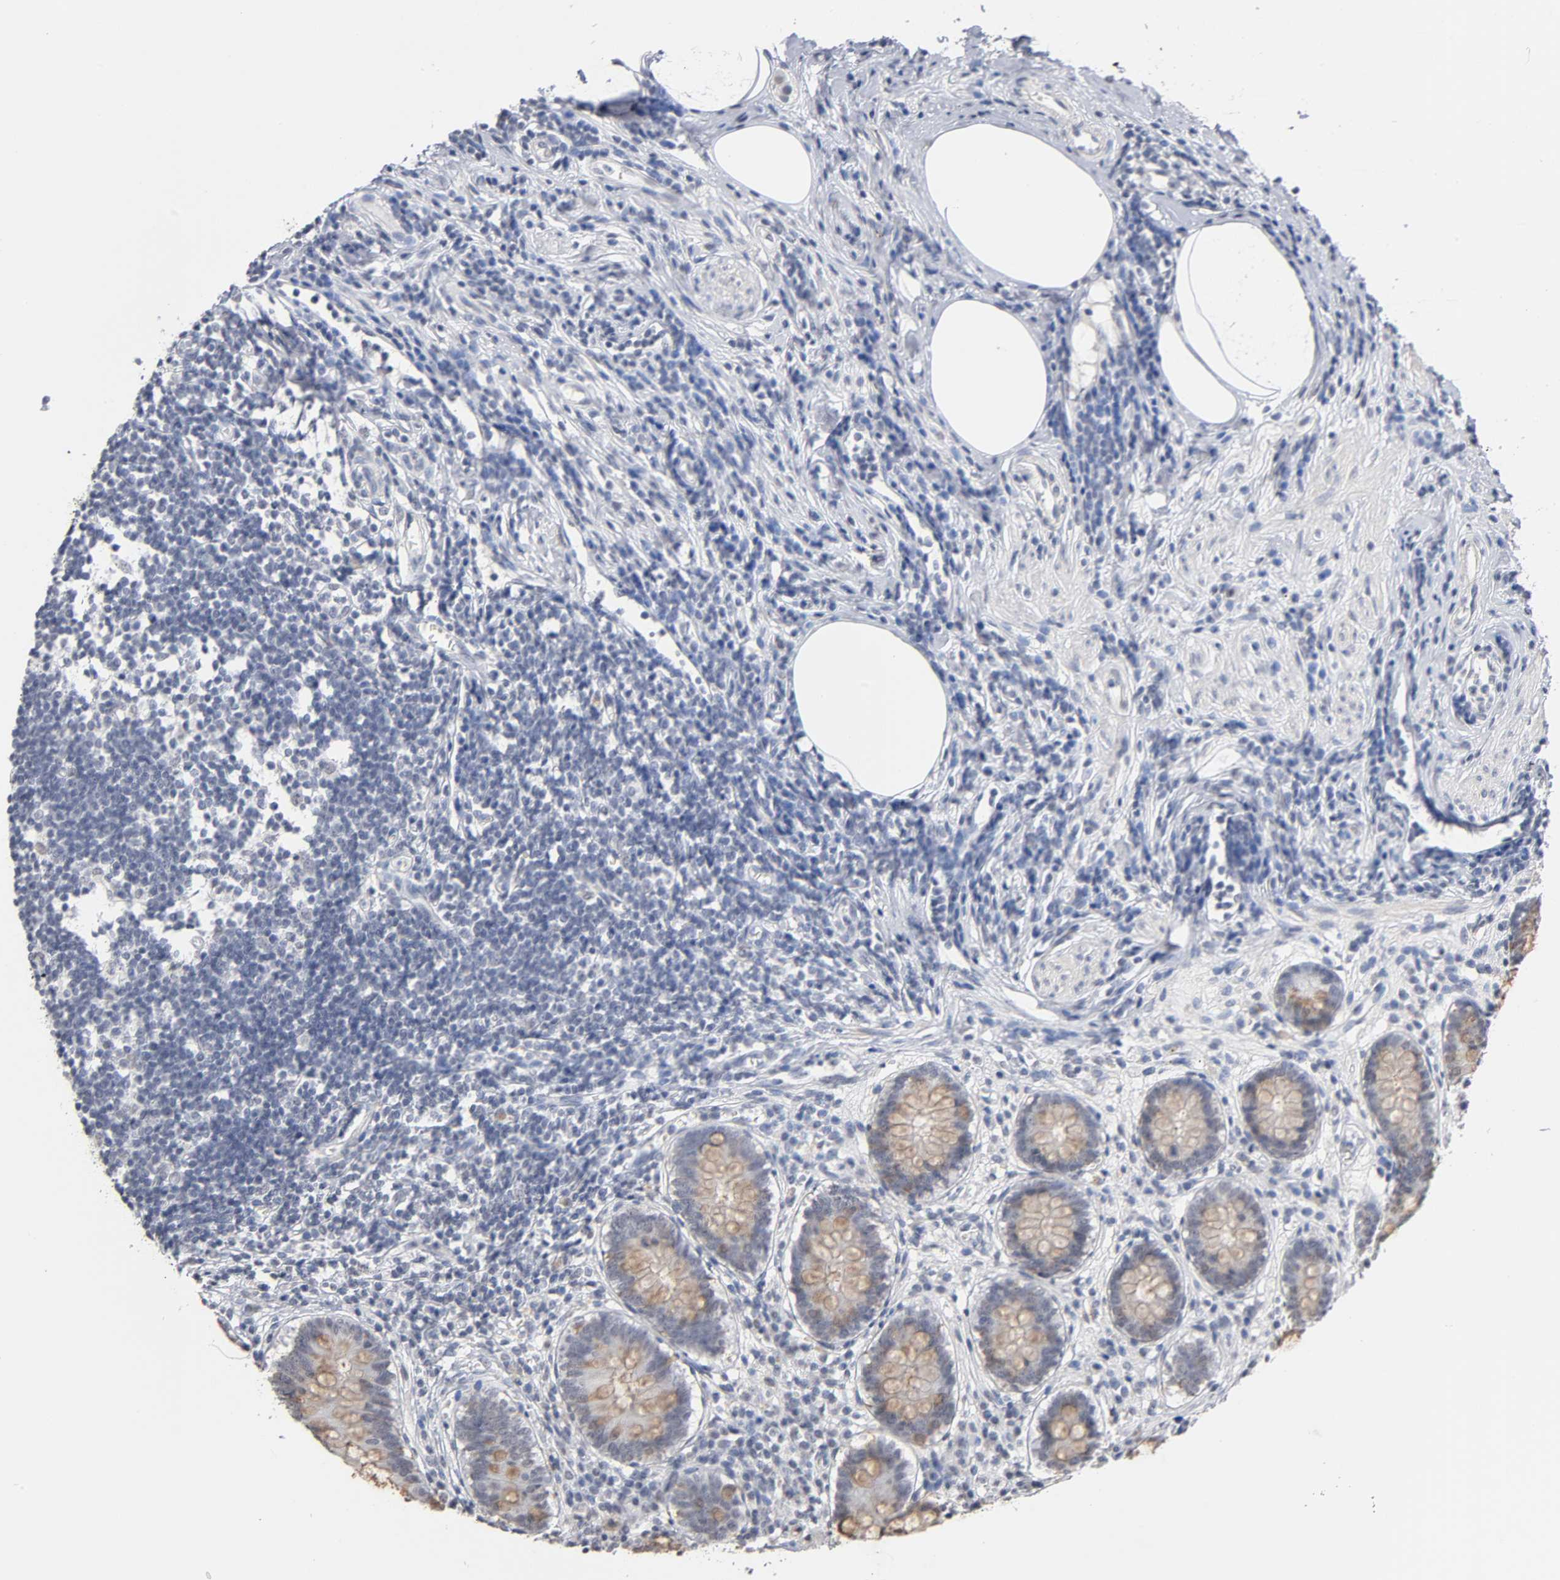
{"staining": {"intensity": "weak", "quantity": "25%-75%", "location": "cytoplasmic/membranous"}, "tissue": "appendix", "cell_type": "Glandular cells", "image_type": "normal", "snomed": [{"axis": "morphology", "description": "Normal tissue, NOS"}, {"axis": "topography", "description": "Appendix"}], "caption": "Appendix stained with DAB immunohistochemistry (IHC) exhibits low levels of weak cytoplasmic/membranous expression in about 25%-75% of glandular cells. Ihc stains the protein in brown and the nuclei are stained blue.", "gene": "CRABP2", "patient": {"sex": "female", "age": 50}}